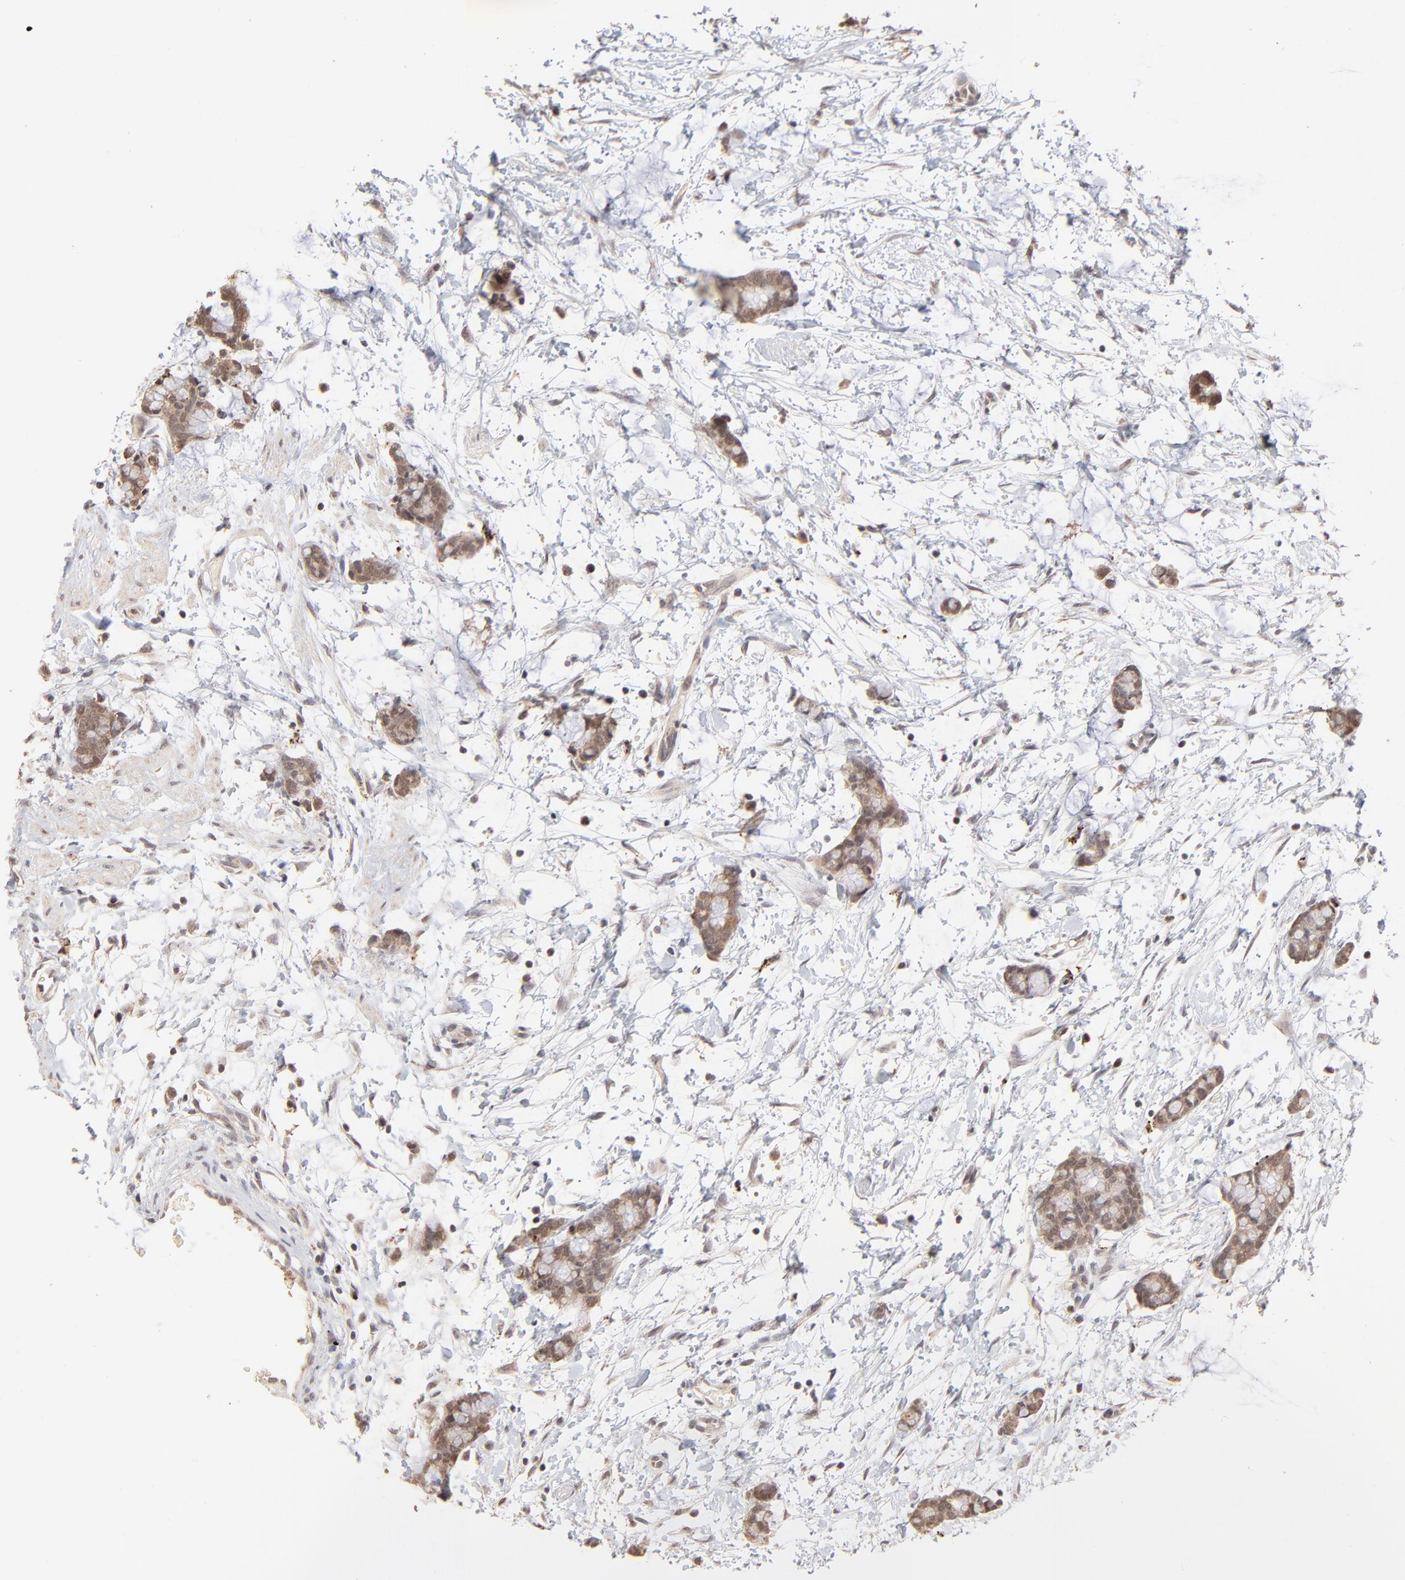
{"staining": {"intensity": "moderate", "quantity": "25%-75%", "location": "cytoplasmic/membranous,nuclear"}, "tissue": "colorectal cancer", "cell_type": "Tumor cells", "image_type": "cancer", "snomed": [{"axis": "morphology", "description": "Adenocarcinoma, NOS"}, {"axis": "topography", "description": "Colon"}], "caption": "Moderate cytoplasmic/membranous and nuclear expression is appreciated in approximately 25%-75% of tumor cells in colorectal cancer.", "gene": "MSL2", "patient": {"sex": "male", "age": 14}}